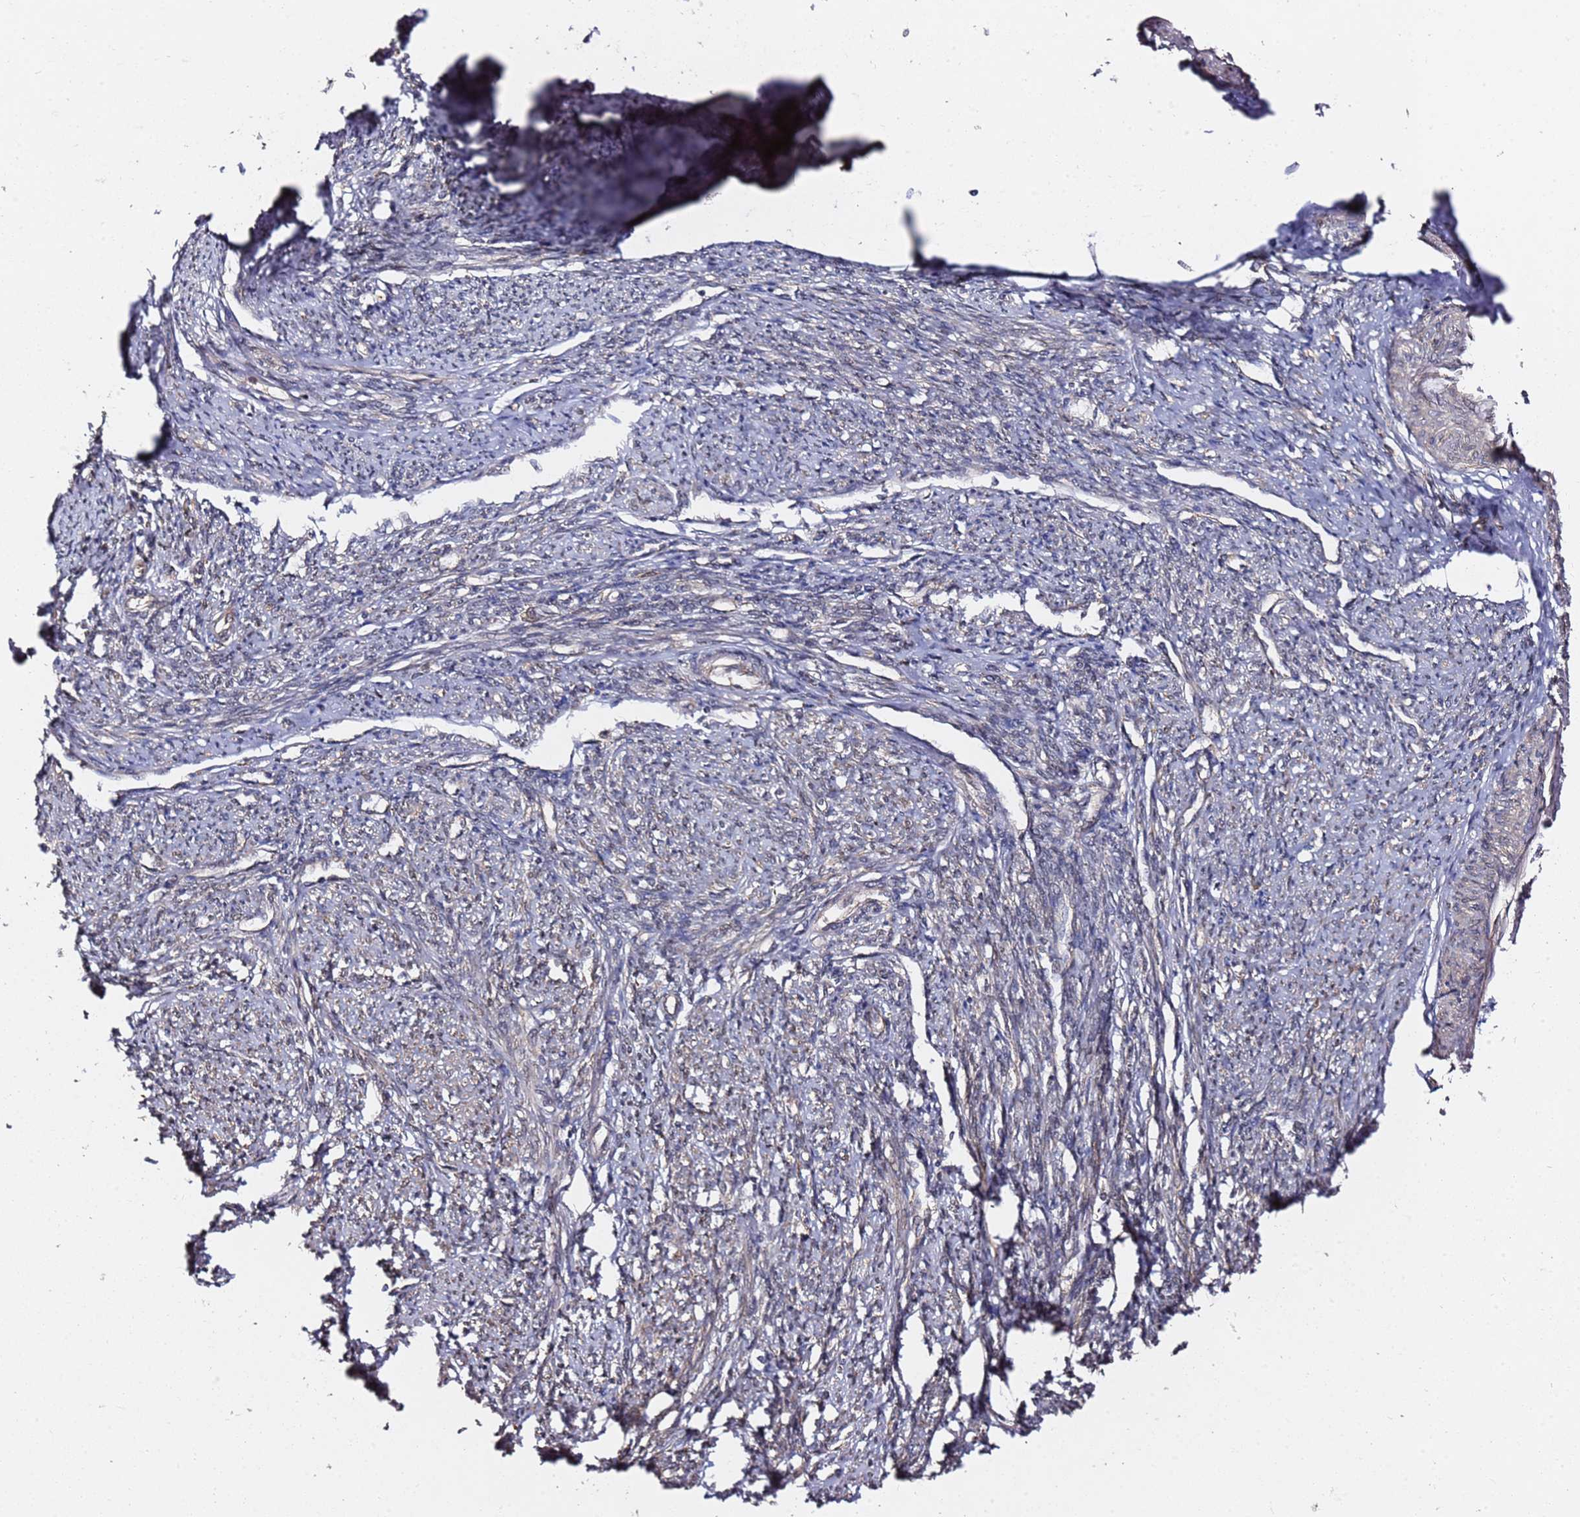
{"staining": {"intensity": "moderate", "quantity": "25%-75%", "location": "cytoplasmic/membranous"}, "tissue": "smooth muscle", "cell_type": "Smooth muscle cells", "image_type": "normal", "snomed": [{"axis": "morphology", "description": "Normal tissue, NOS"}, {"axis": "topography", "description": "Smooth muscle"}, {"axis": "topography", "description": "Uterus"}], "caption": "An immunohistochemistry (IHC) histopathology image of unremarkable tissue is shown. Protein staining in brown shows moderate cytoplasmic/membranous positivity in smooth muscle within smooth muscle cells. (brown staining indicates protein expression, while blue staining denotes nuclei).", "gene": "PRKAB2", "patient": {"sex": "female", "age": 59}}